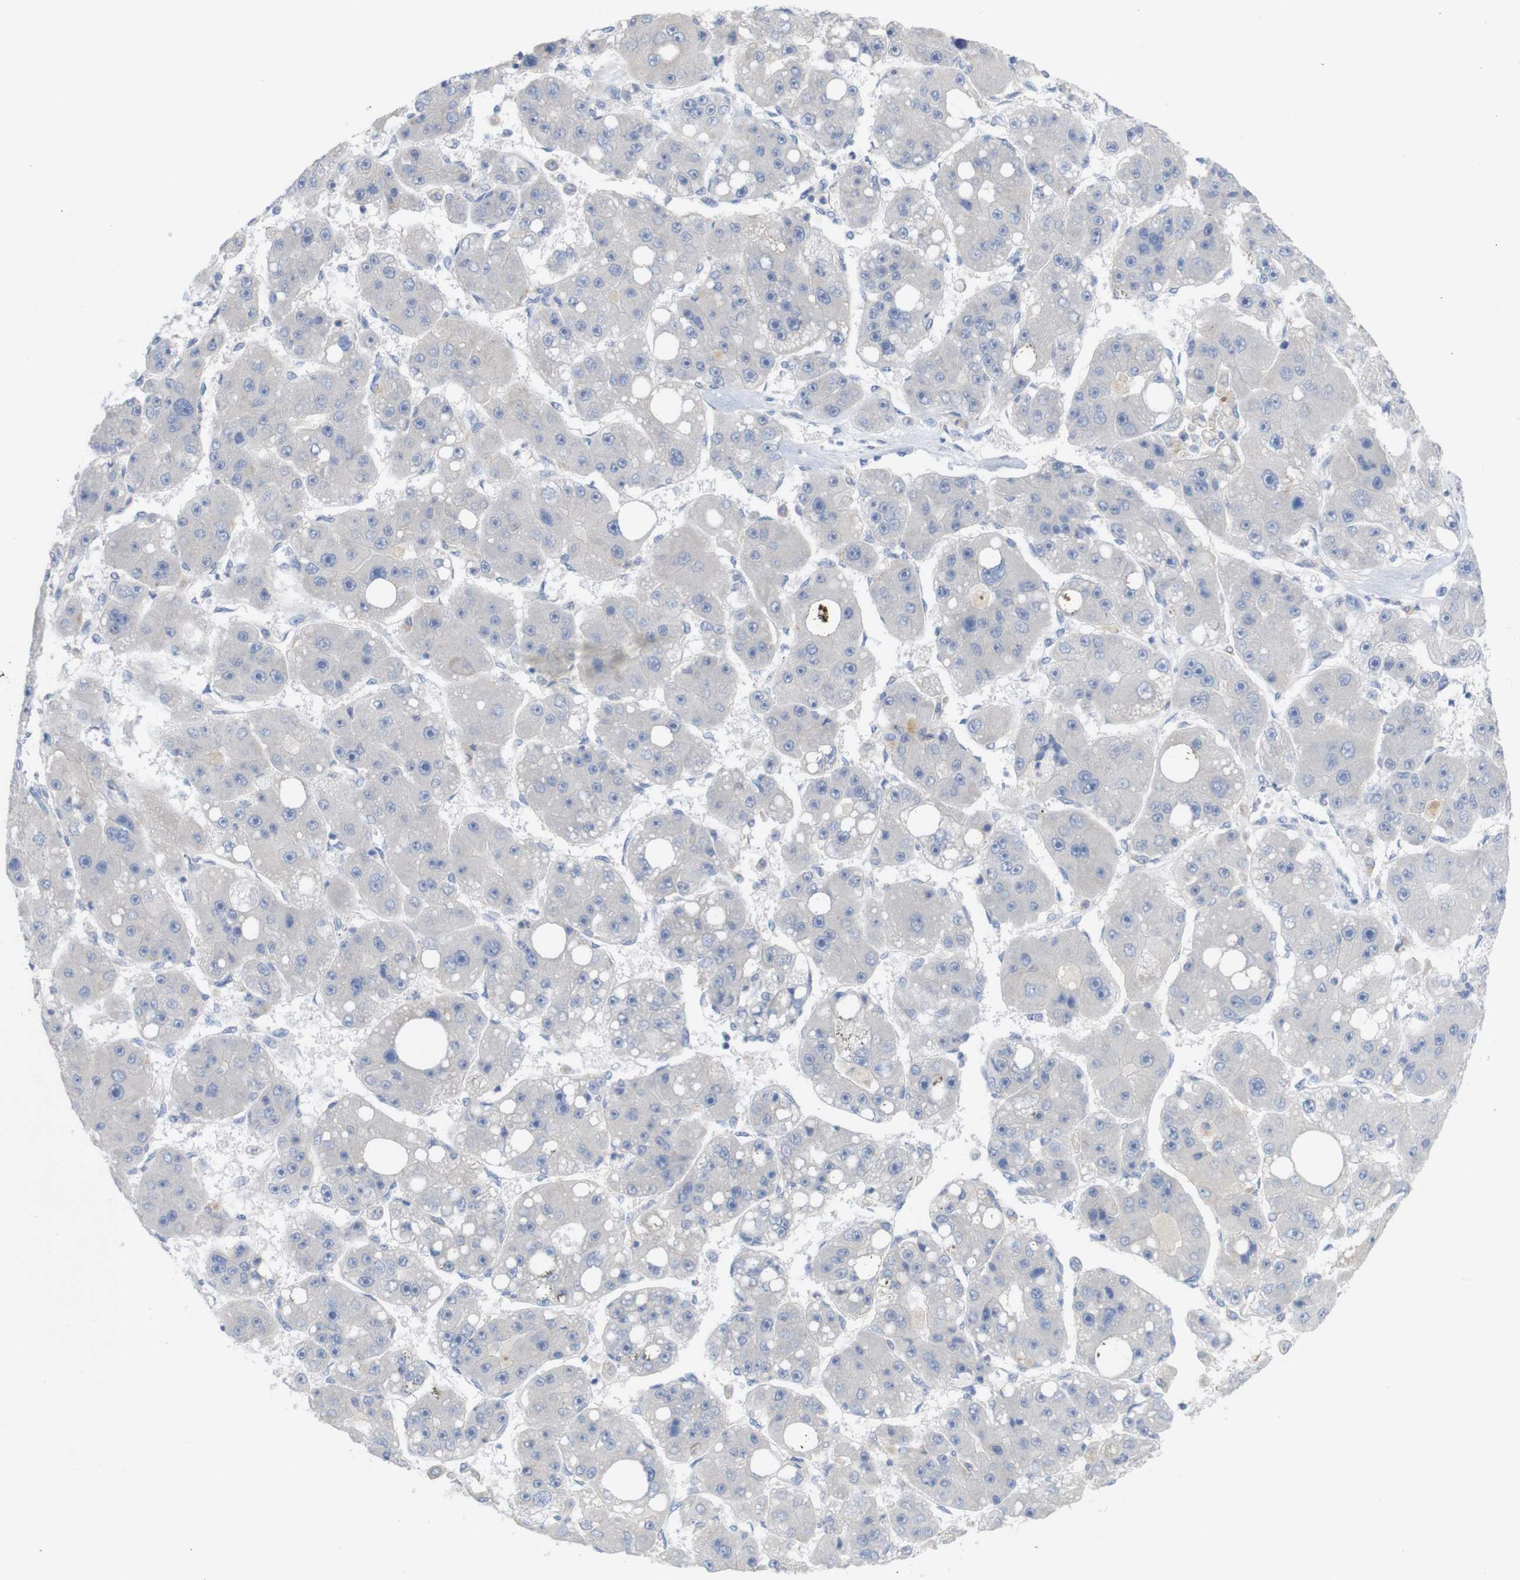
{"staining": {"intensity": "negative", "quantity": "none", "location": "none"}, "tissue": "liver cancer", "cell_type": "Tumor cells", "image_type": "cancer", "snomed": [{"axis": "morphology", "description": "Carcinoma, Hepatocellular, NOS"}, {"axis": "topography", "description": "Liver"}], "caption": "An immunohistochemistry image of liver hepatocellular carcinoma is shown. There is no staining in tumor cells of liver hepatocellular carcinoma.", "gene": "KIDINS220", "patient": {"sex": "female", "age": 61}}